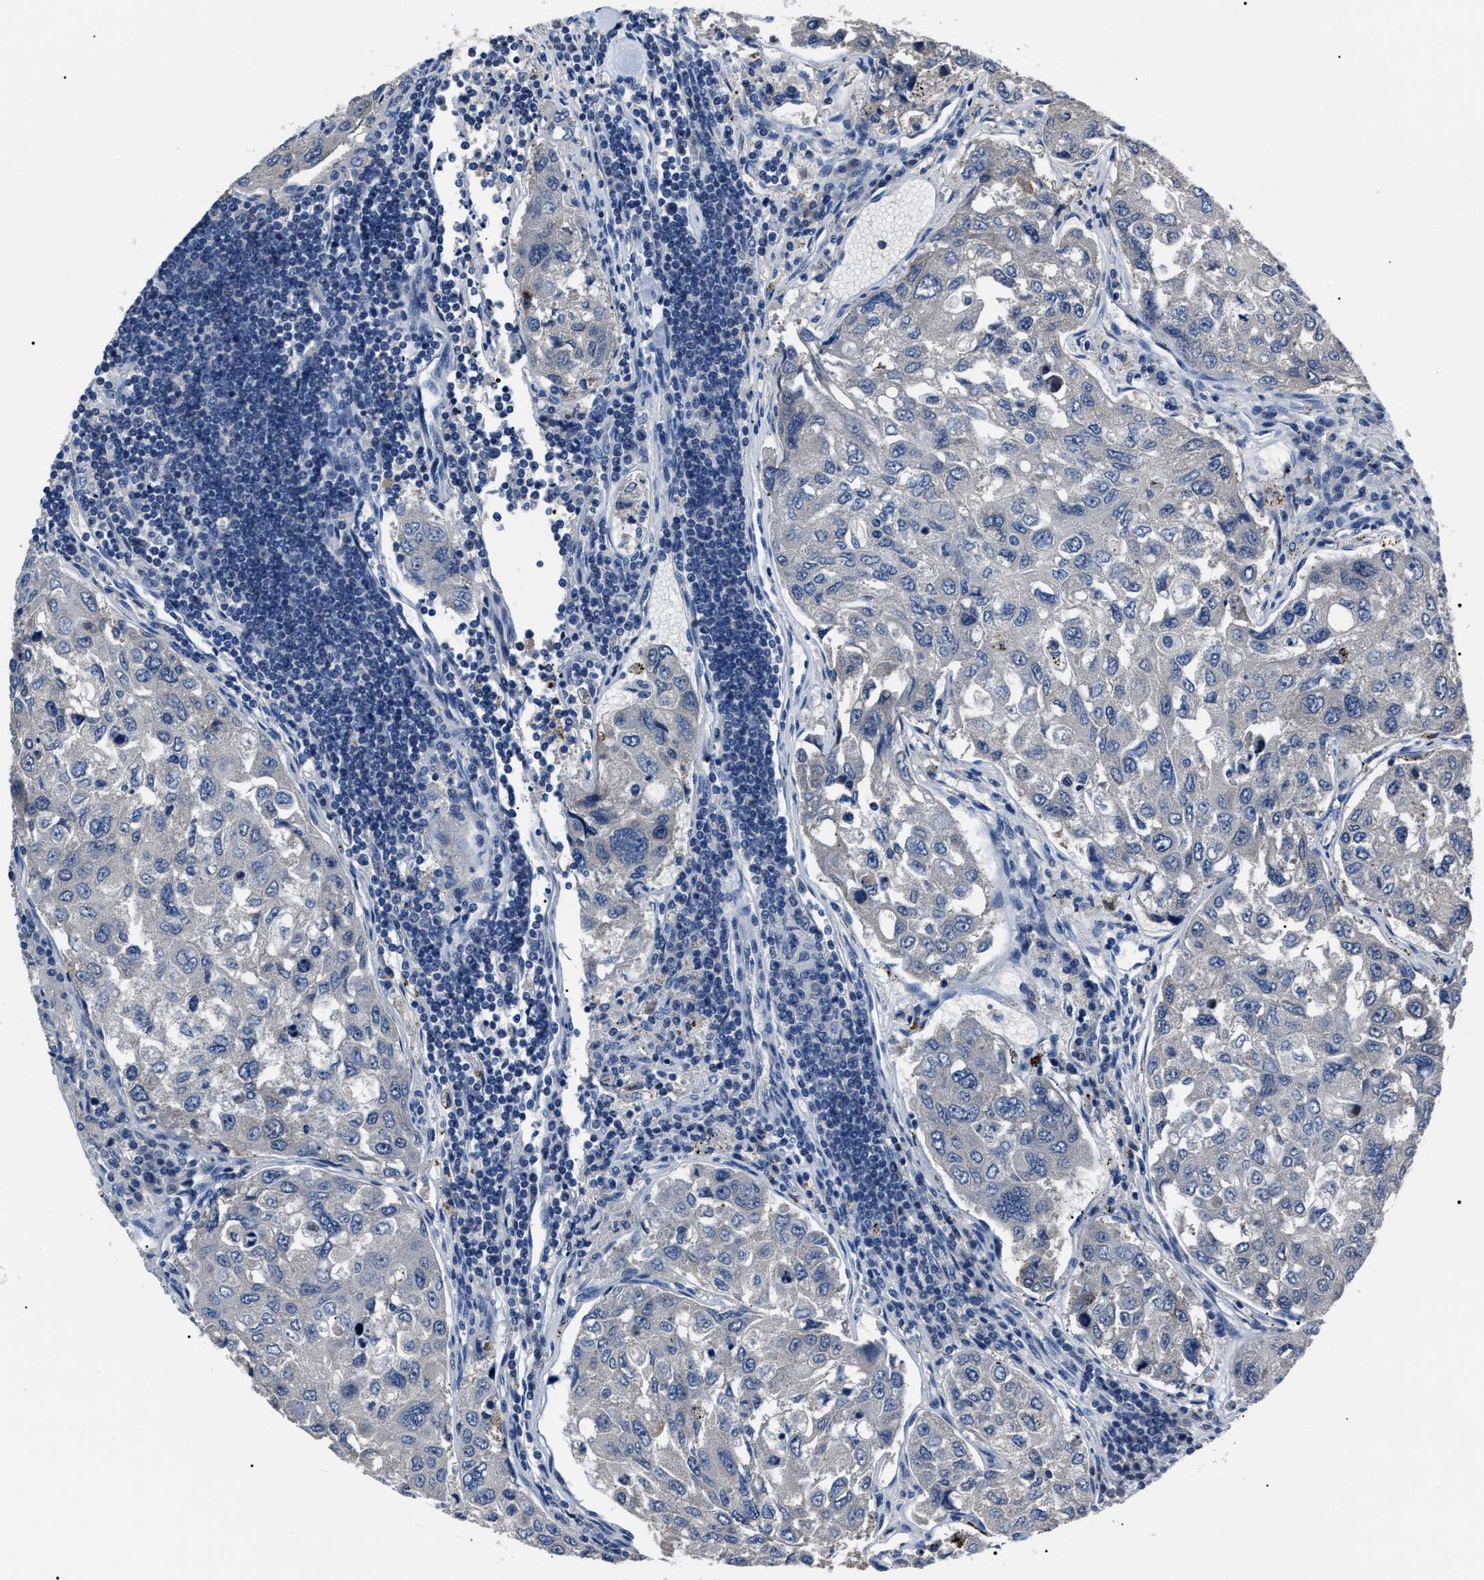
{"staining": {"intensity": "negative", "quantity": "none", "location": "none"}, "tissue": "urothelial cancer", "cell_type": "Tumor cells", "image_type": "cancer", "snomed": [{"axis": "morphology", "description": "Urothelial carcinoma, High grade"}, {"axis": "topography", "description": "Lymph node"}, {"axis": "topography", "description": "Urinary bladder"}], "caption": "This is a micrograph of IHC staining of urothelial cancer, which shows no expression in tumor cells.", "gene": "LRWD1", "patient": {"sex": "male", "age": 51}}